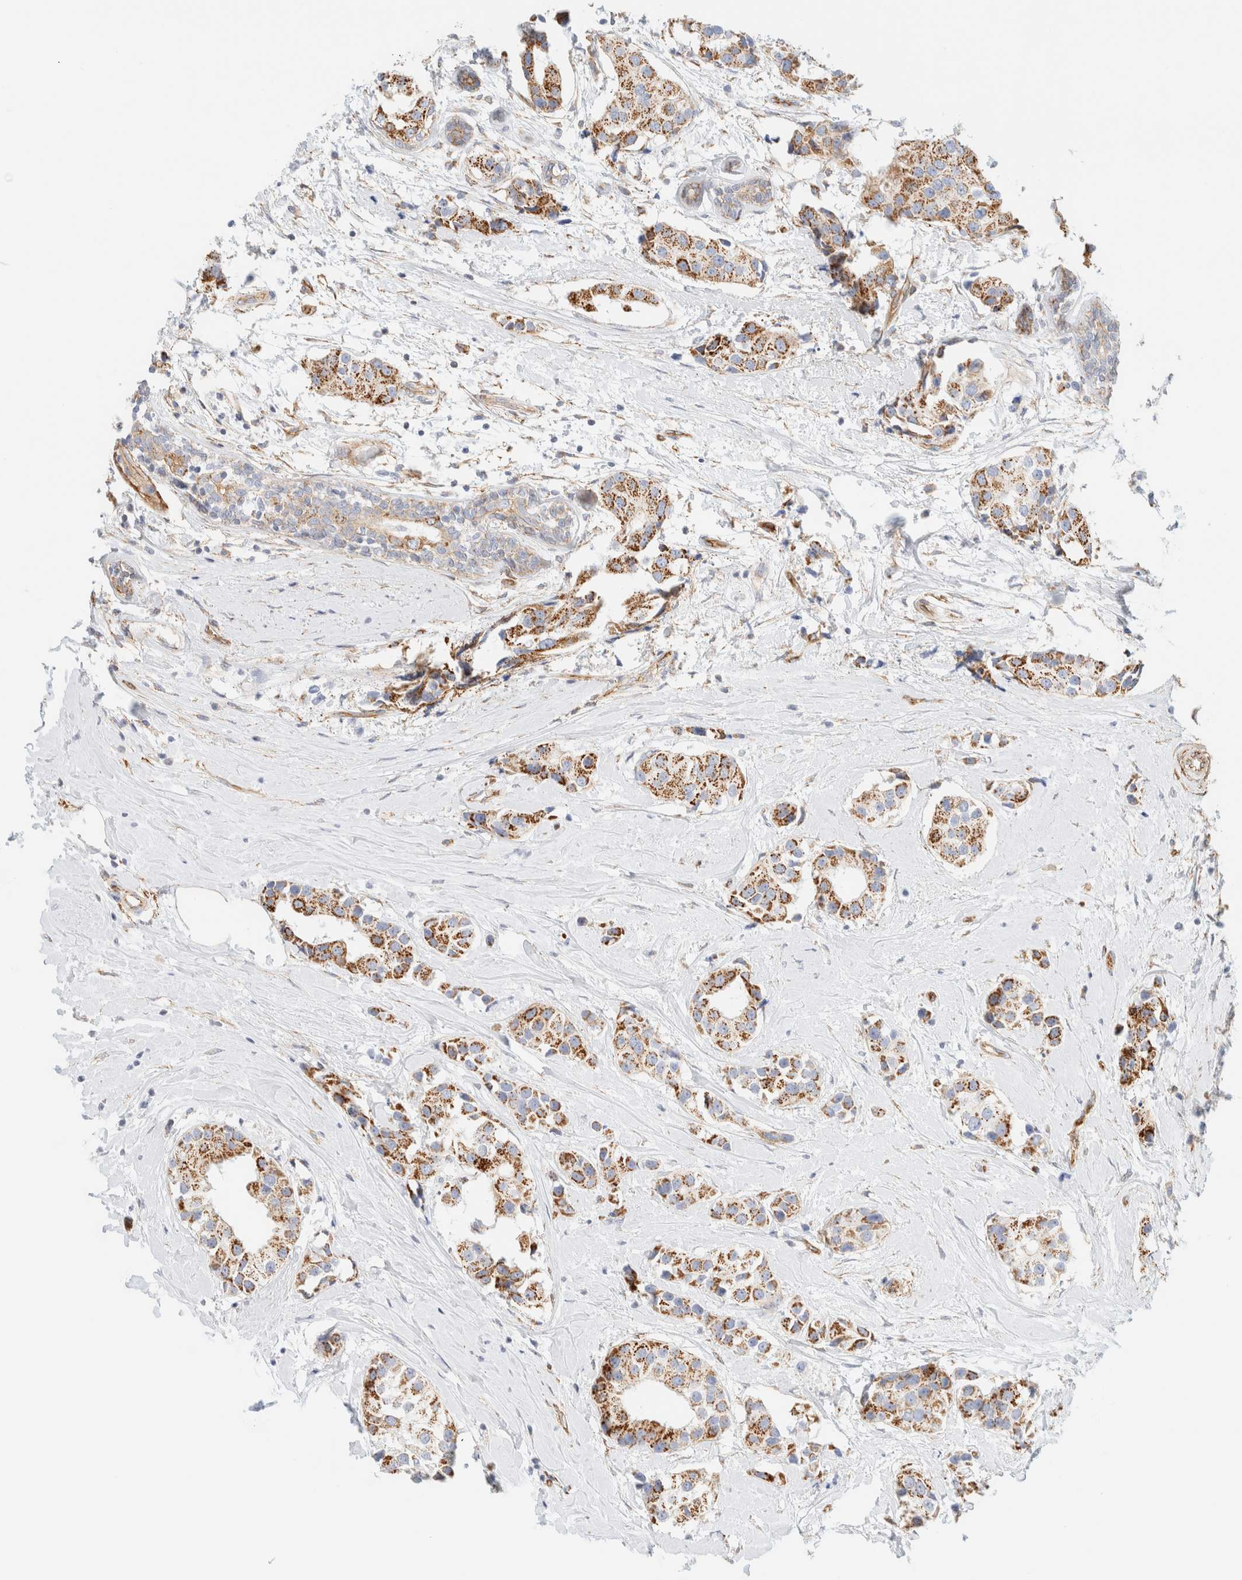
{"staining": {"intensity": "moderate", "quantity": ">75%", "location": "cytoplasmic/membranous"}, "tissue": "breast cancer", "cell_type": "Tumor cells", "image_type": "cancer", "snomed": [{"axis": "morphology", "description": "Normal tissue, NOS"}, {"axis": "morphology", "description": "Duct carcinoma"}, {"axis": "topography", "description": "Breast"}], "caption": "Breast invasive ductal carcinoma stained with DAB immunohistochemistry demonstrates medium levels of moderate cytoplasmic/membranous staining in about >75% of tumor cells.", "gene": "CYB5R4", "patient": {"sex": "female", "age": 39}}